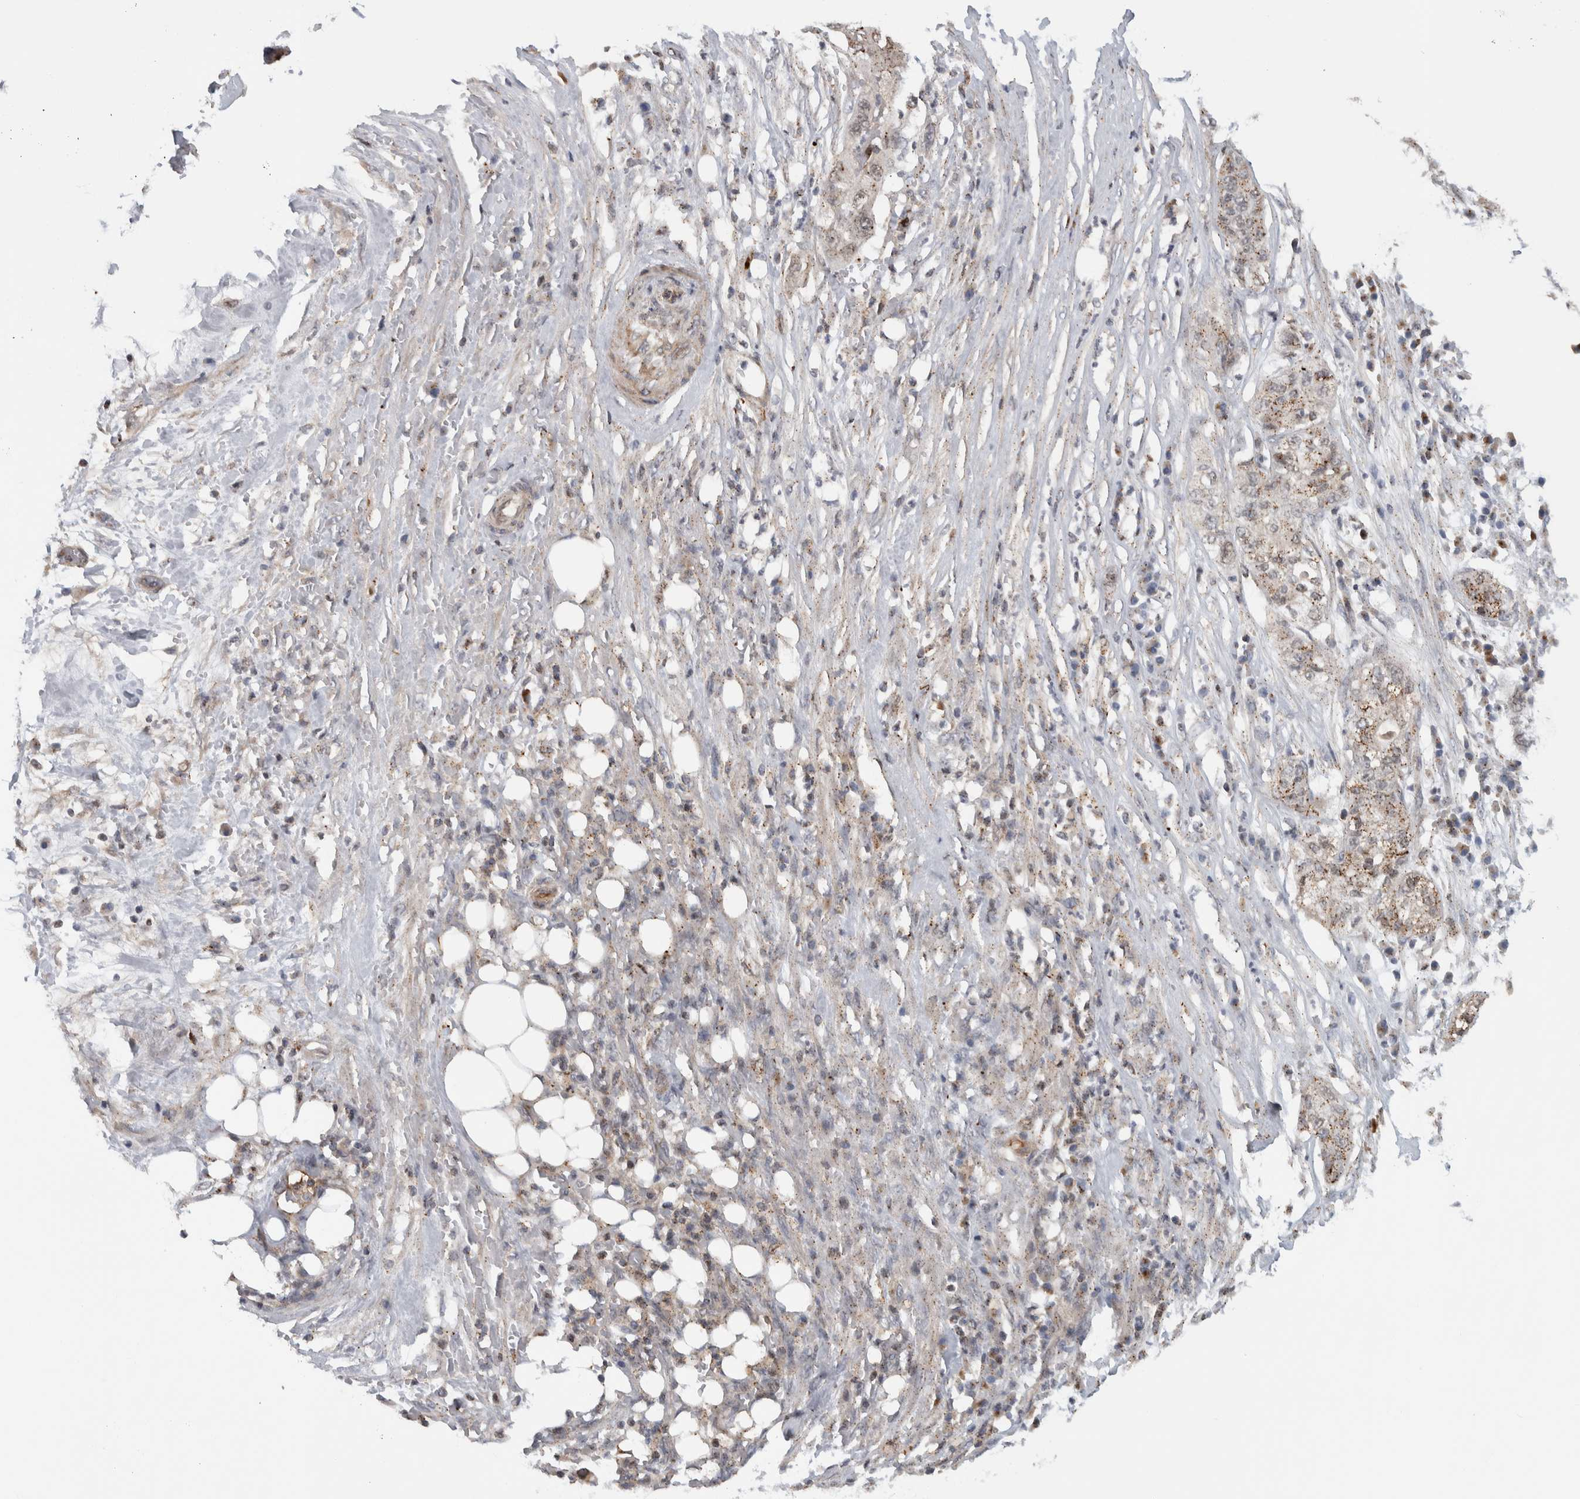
{"staining": {"intensity": "weak", "quantity": ">75%", "location": "cytoplasmic/membranous"}, "tissue": "pancreatic cancer", "cell_type": "Tumor cells", "image_type": "cancer", "snomed": [{"axis": "morphology", "description": "Adenocarcinoma, NOS"}, {"axis": "topography", "description": "Pancreas"}], "caption": "Pancreatic cancer (adenocarcinoma) stained with DAB (3,3'-diaminobenzidine) immunohistochemistry reveals low levels of weak cytoplasmic/membranous positivity in approximately >75% of tumor cells. Nuclei are stained in blue.", "gene": "MSL1", "patient": {"sex": "female", "age": 78}}